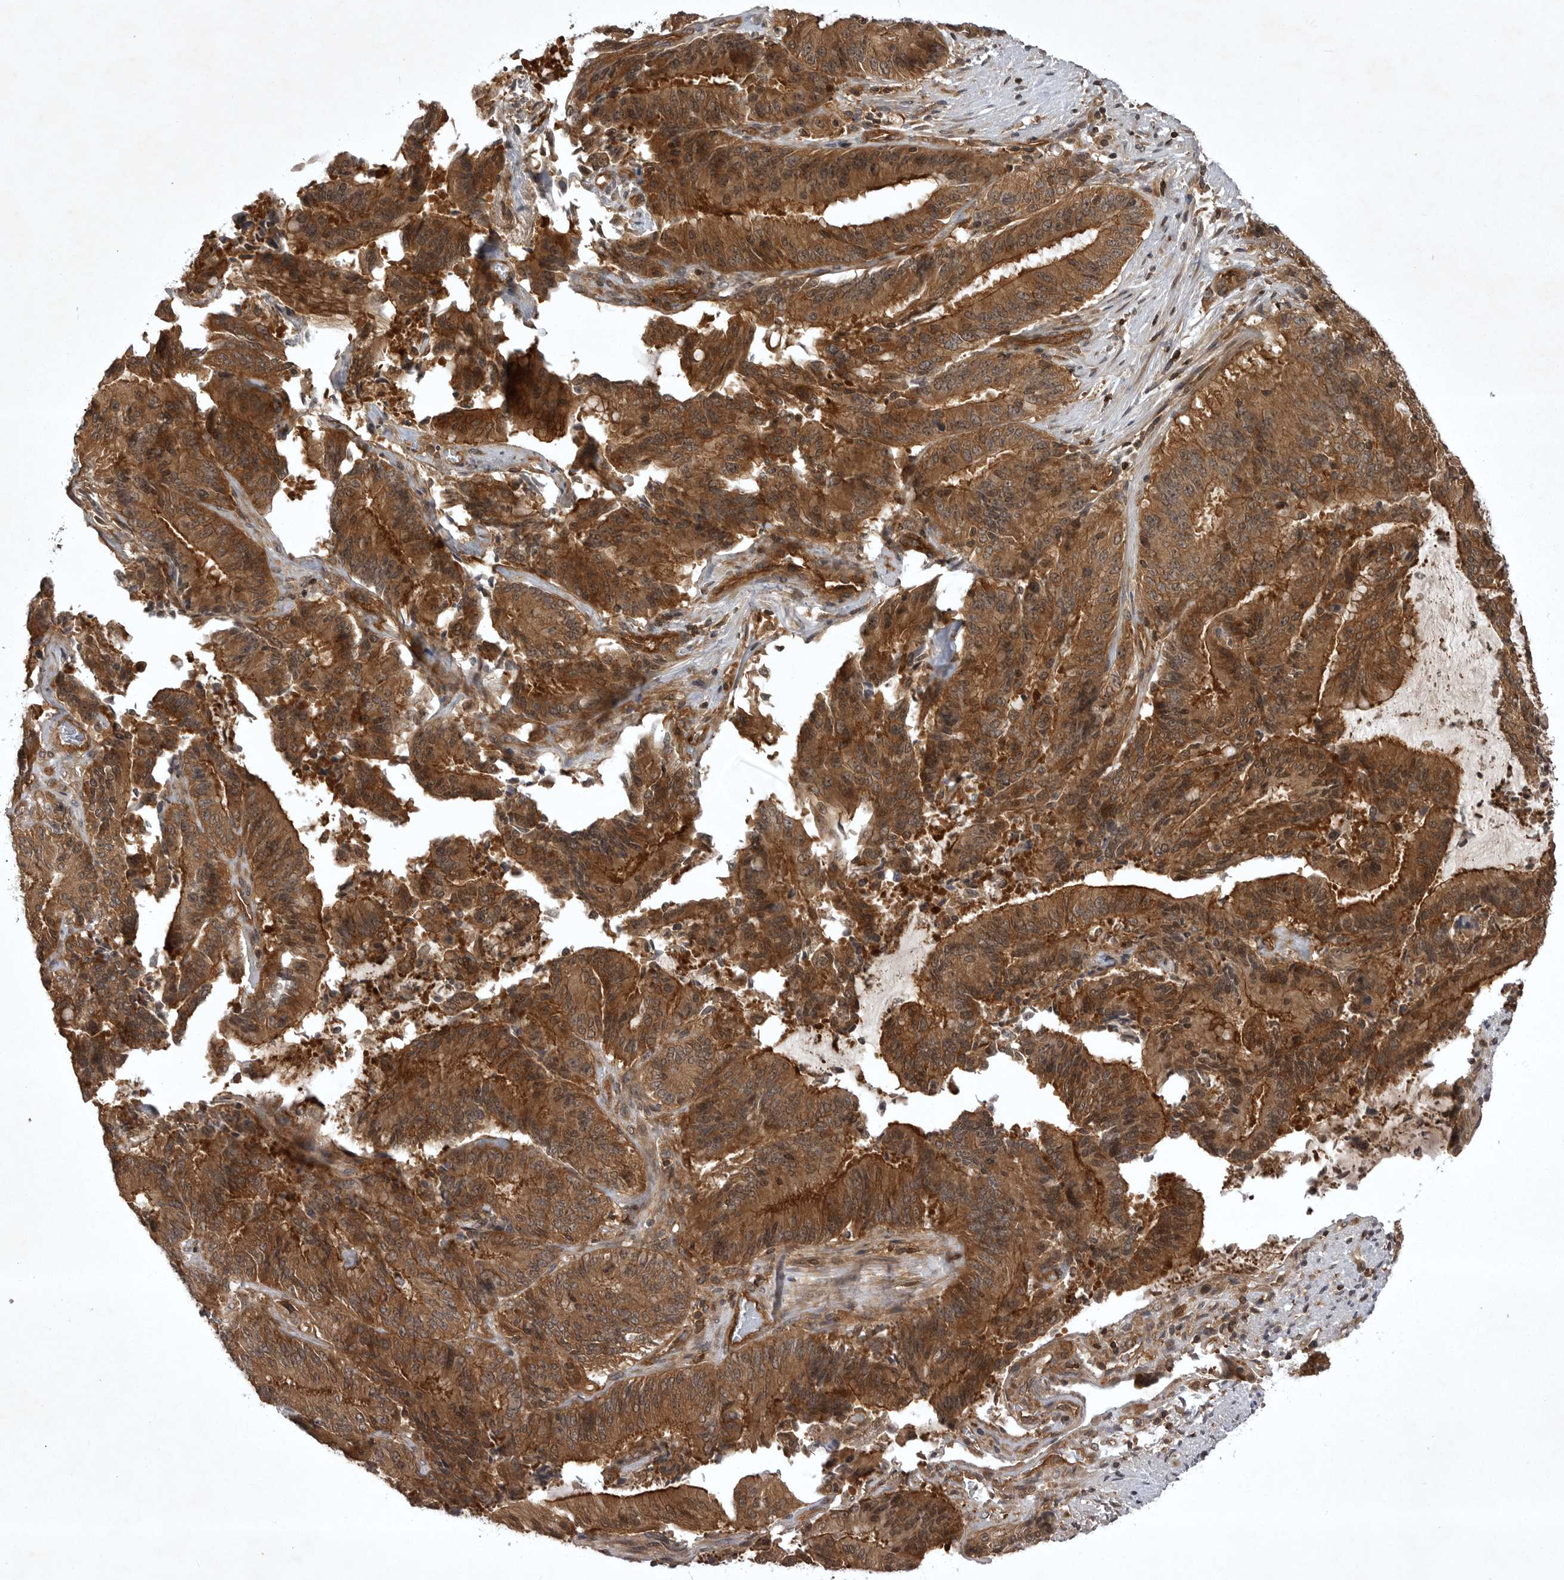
{"staining": {"intensity": "strong", "quantity": ">75%", "location": "cytoplasmic/membranous,nuclear"}, "tissue": "liver cancer", "cell_type": "Tumor cells", "image_type": "cancer", "snomed": [{"axis": "morphology", "description": "Normal tissue, NOS"}, {"axis": "morphology", "description": "Cholangiocarcinoma"}, {"axis": "topography", "description": "Liver"}, {"axis": "topography", "description": "Peripheral nerve tissue"}], "caption": "This photomicrograph exhibits immunohistochemistry staining of liver cancer (cholangiocarcinoma), with high strong cytoplasmic/membranous and nuclear staining in approximately >75% of tumor cells.", "gene": "STK24", "patient": {"sex": "female", "age": 73}}